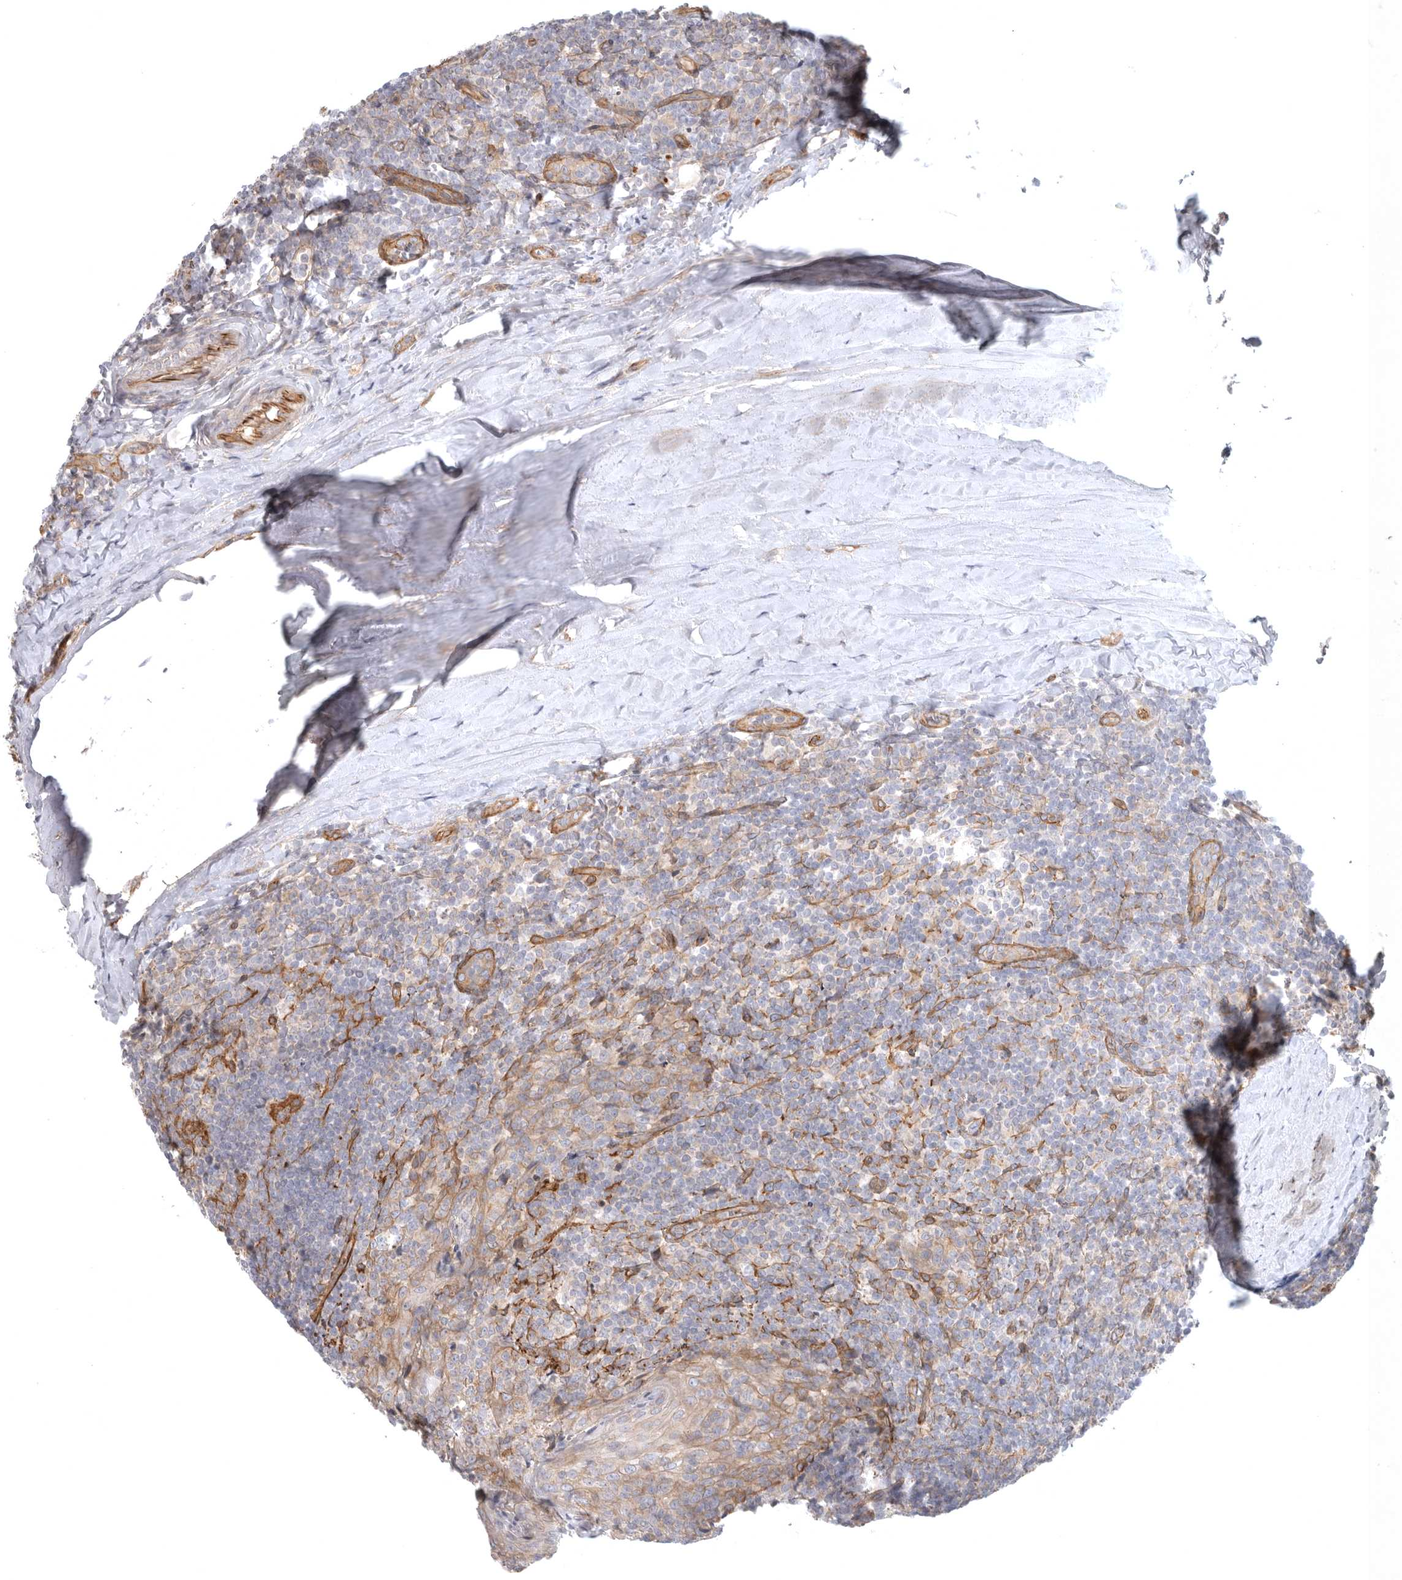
{"staining": {"intensity": "moderate", "quantity": "<25%", "location": "cytoplasmic/membranous"}, "tissue": "tonsil", "cell_type": "Germinal center cells", "image_type": "normal", "snomed": [{"axis": "morphology", "description": "Normal tissue, NOS"}, {"axis": "topography", "description": "Tonsil"}], "caption": "High-magnification brightfield microscopy of unremarkable tonsil stained with DAB (3,3'-diaminobenzidine) (brown) and counterstained with hematoxylin (blue). germinal center cells exhibit moderate cytoplasmic/membranous positivity is identified in approximately<25% of cells. (brown staining indicates protein expression, while blue staining denotes nuclei).", "gene": "LONRF1", "patient": {"sex": "male", "age": 37}}